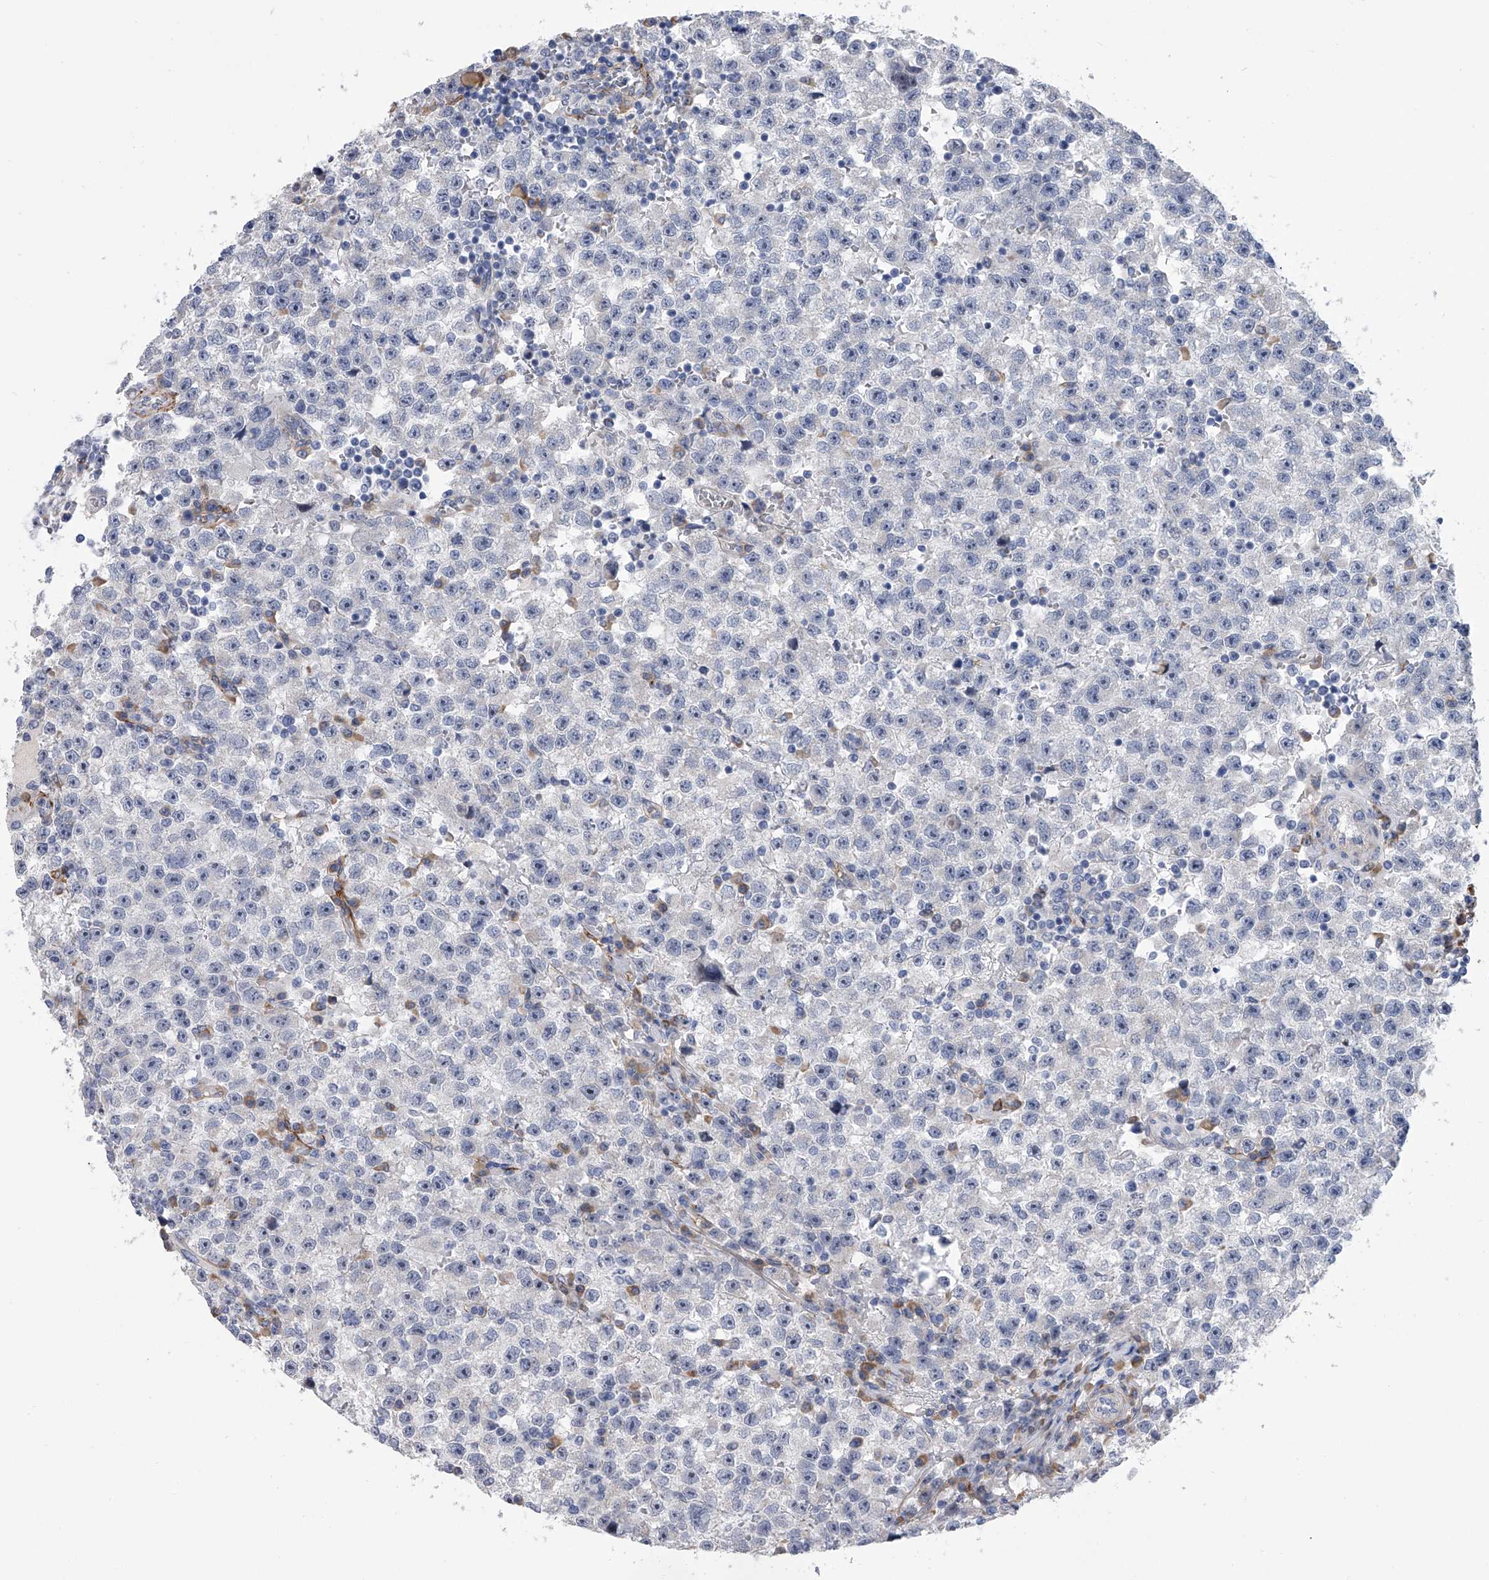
{"staining": {"intensity": "negative", "quantity": "none", "location": "none"}, "tissue": "testis cancer", "cell_type": "Tumor cells", "image_type": "cancer", "snomed": [{"axis": "morphology", "description": "Seminoma, NOS"}, {"axis": "topography", "description": "Testis"}], "caption": "The immunohistochemistry photomicrograph has no significant staining in tumor cells of seminoma (testis) tissue.", "gene": "ALG14", "patient": {"sex": "male", "age": 22}}